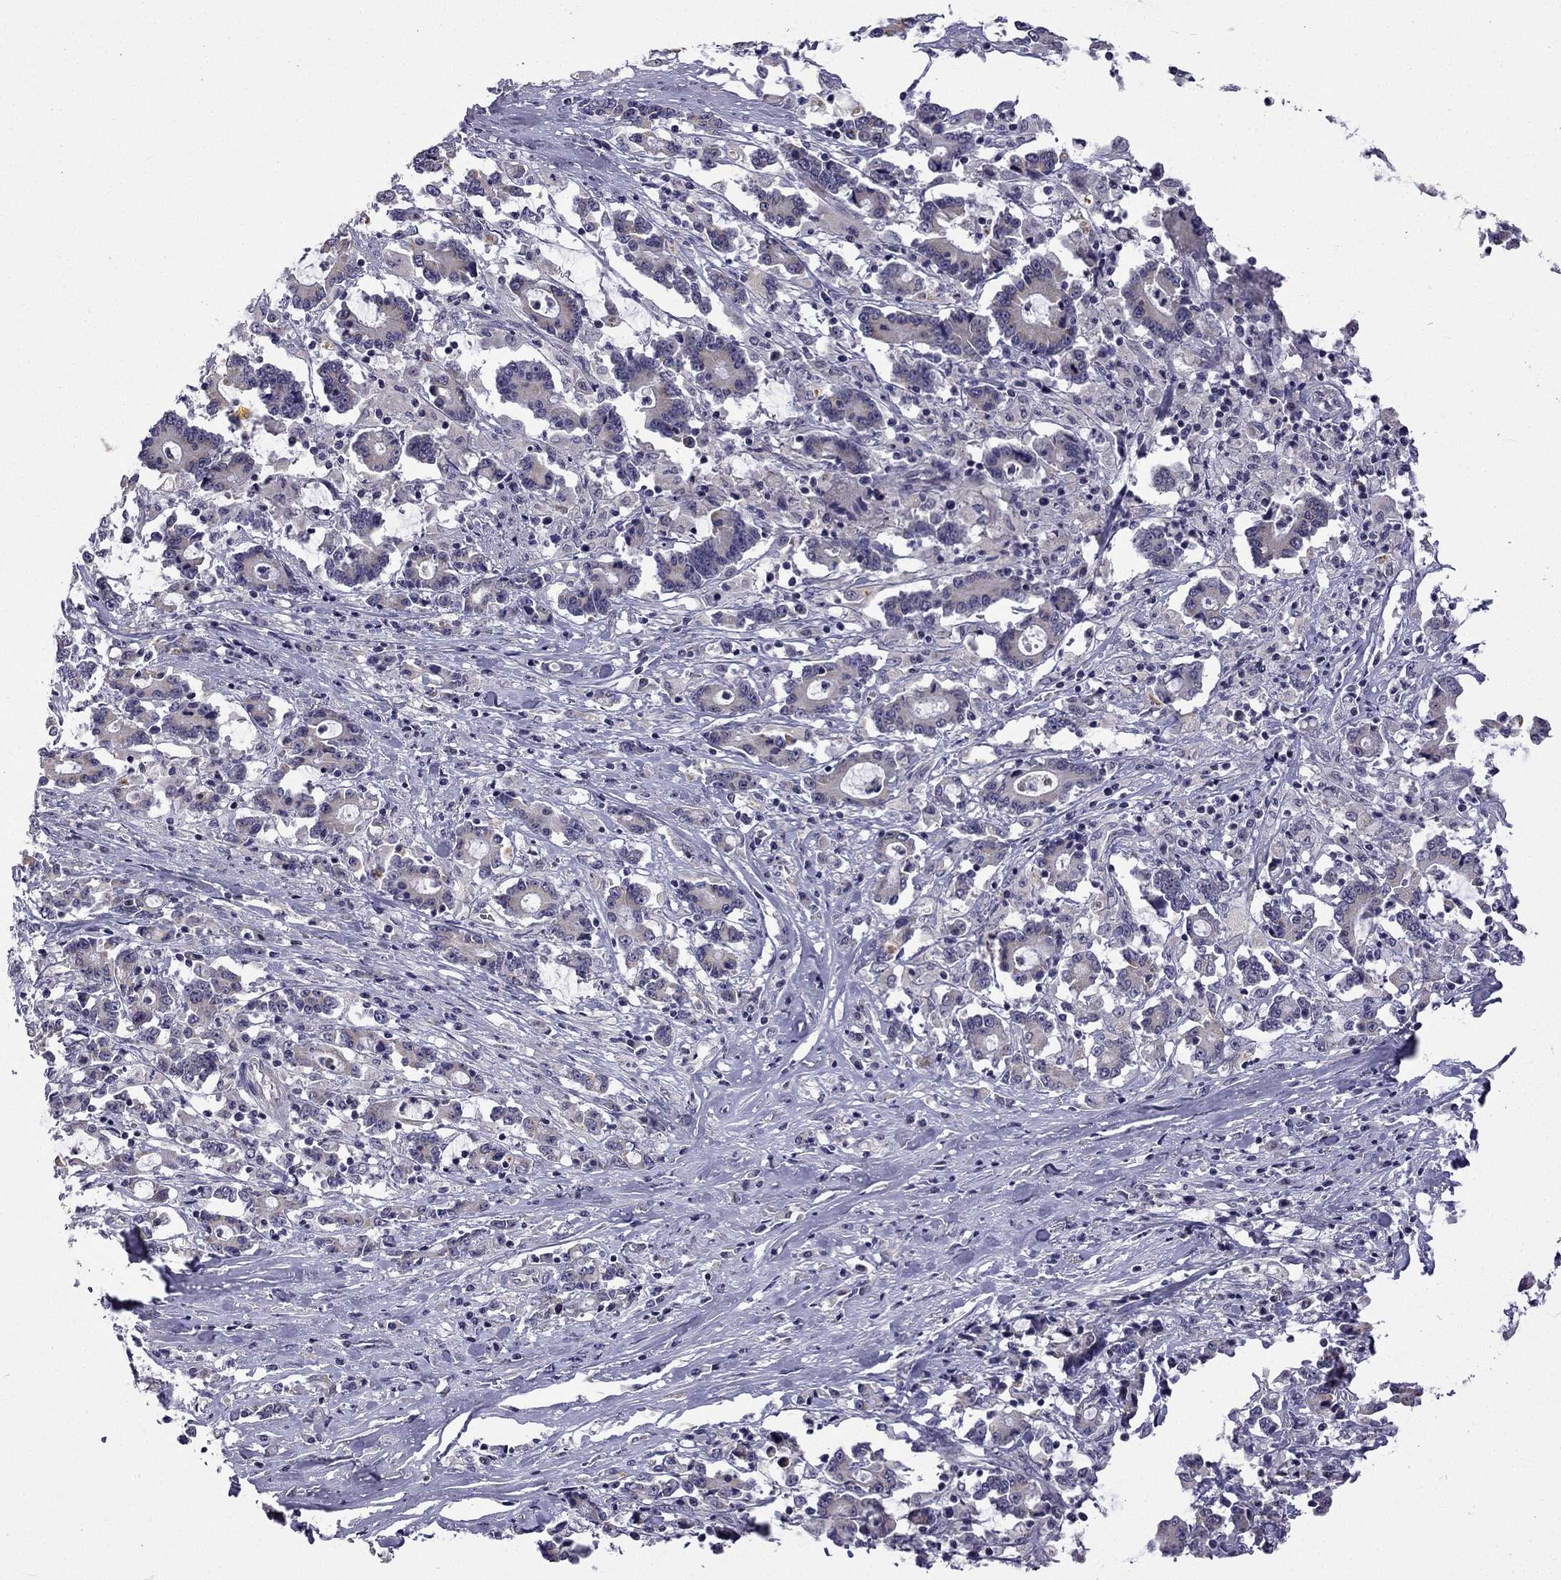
{"staining": {"intensity": "negative", "quantity": "none", "location": "none"}, "tissue": "stomach cancer", "cell_type": "Tumor cells", "image_type": "cancer", "snomed": [{"axis": "morphology", "description": "Adenocarcinoma, NOS"}, {"axis": "topography", "description": "Stomach, upper"}], "caption": "Tumor cells show no significant protein expression in stomach cancer.", "gene": "C5orf49", "patient": {"sex": "male", "age": 68}}